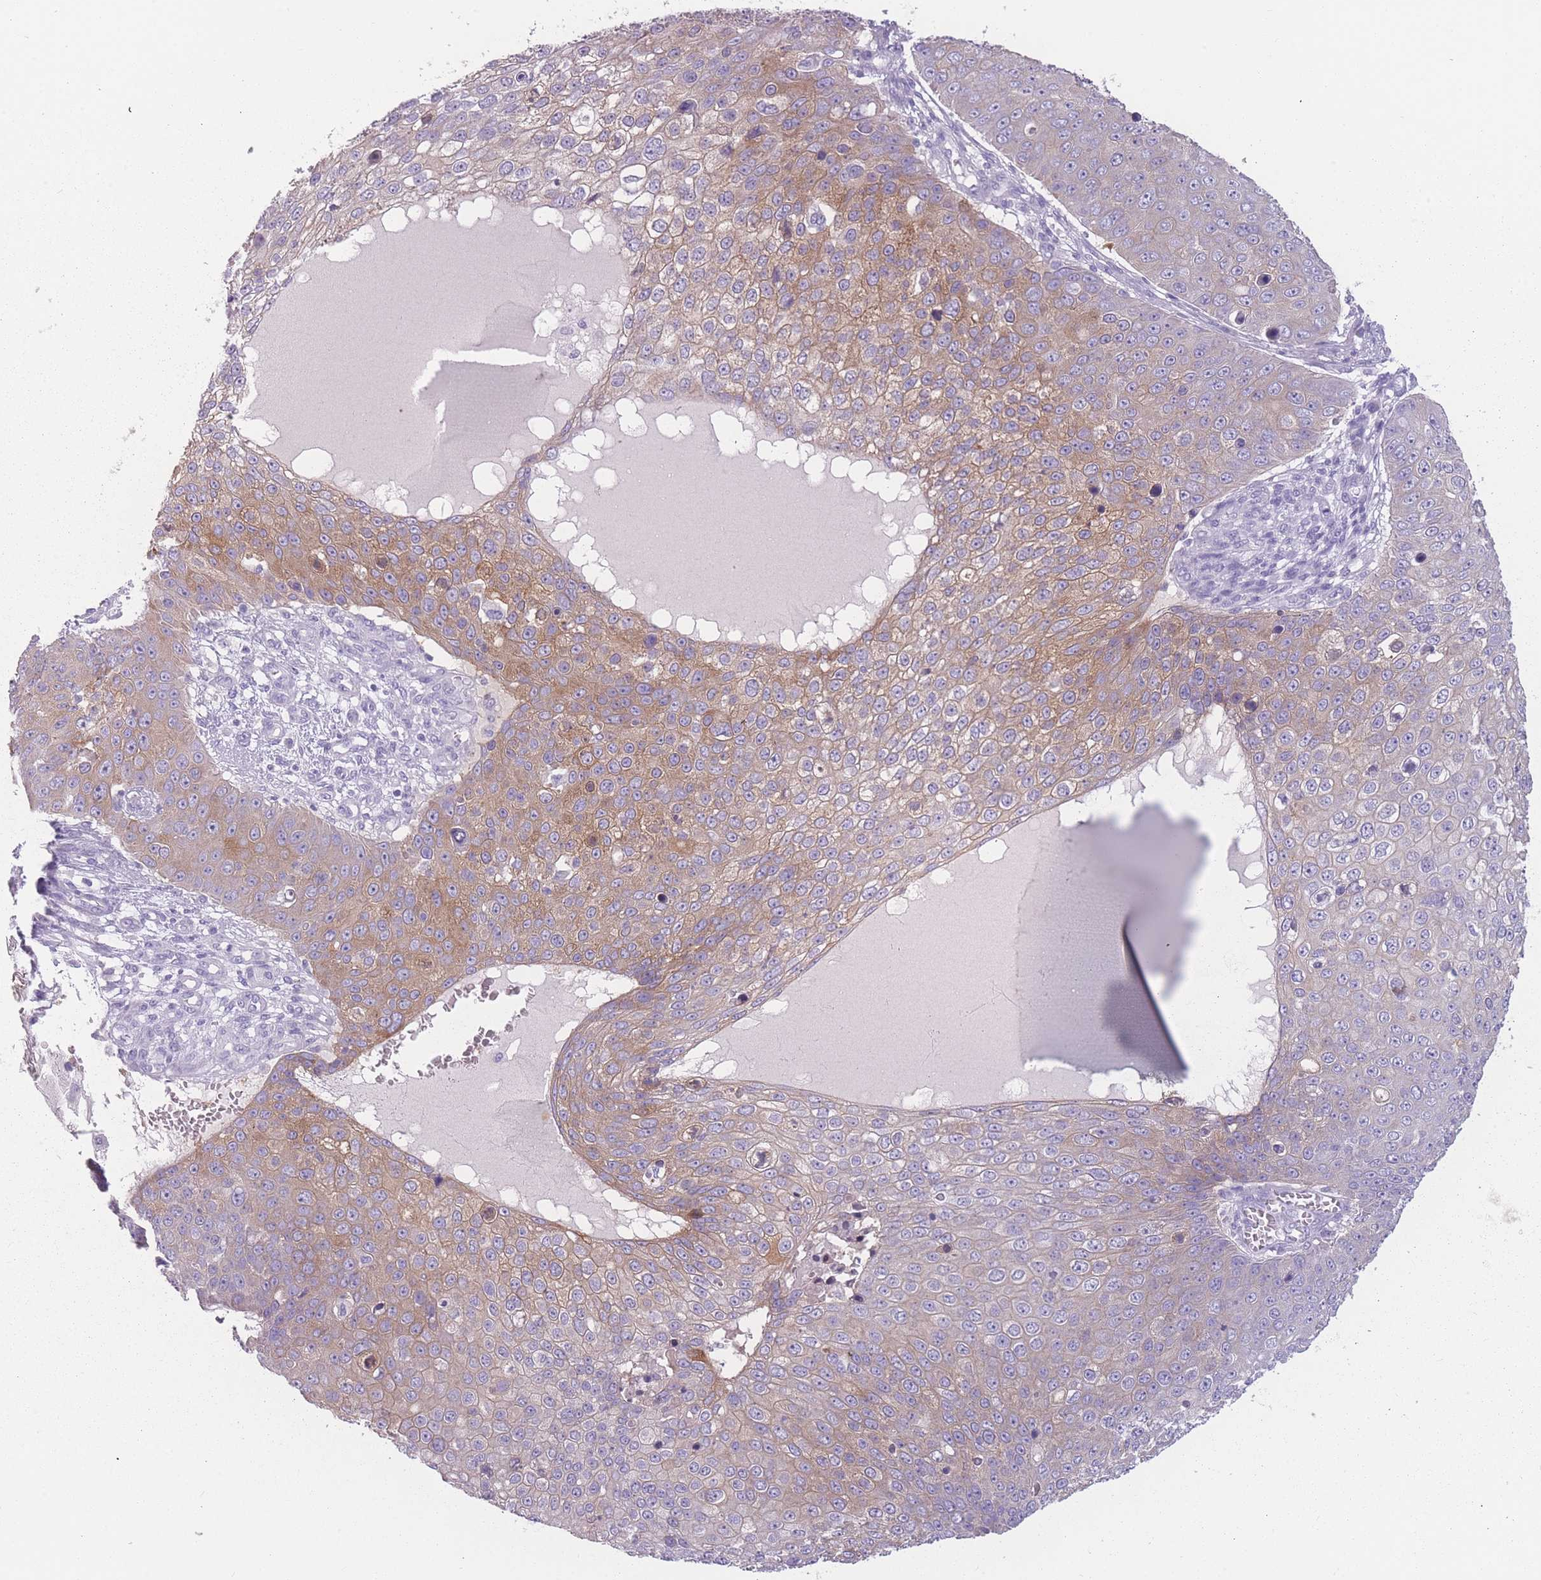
{"staining": {"intensity": "moderate", "quantity": "25%-75%", "location": "cytoplasmic/membranous"}, "tissue": "skin cancer", "cell_type": "Tumor cells", "image_type": "cancer", "snomed": [{"axis": "morphology", "description": "Squamous cell carcinoma, NOS"}, {"axis": "topography", "description": "Skin"}], "caption": "Immunohistochemistry (IHC) of skin cancer exhibits medium levels of moderate cytoplasmic/membranous positivity in about 25%-75% of tumor cells.", "gene": "PPFIA3", "patient": {"sex": "male", "age": 71}}